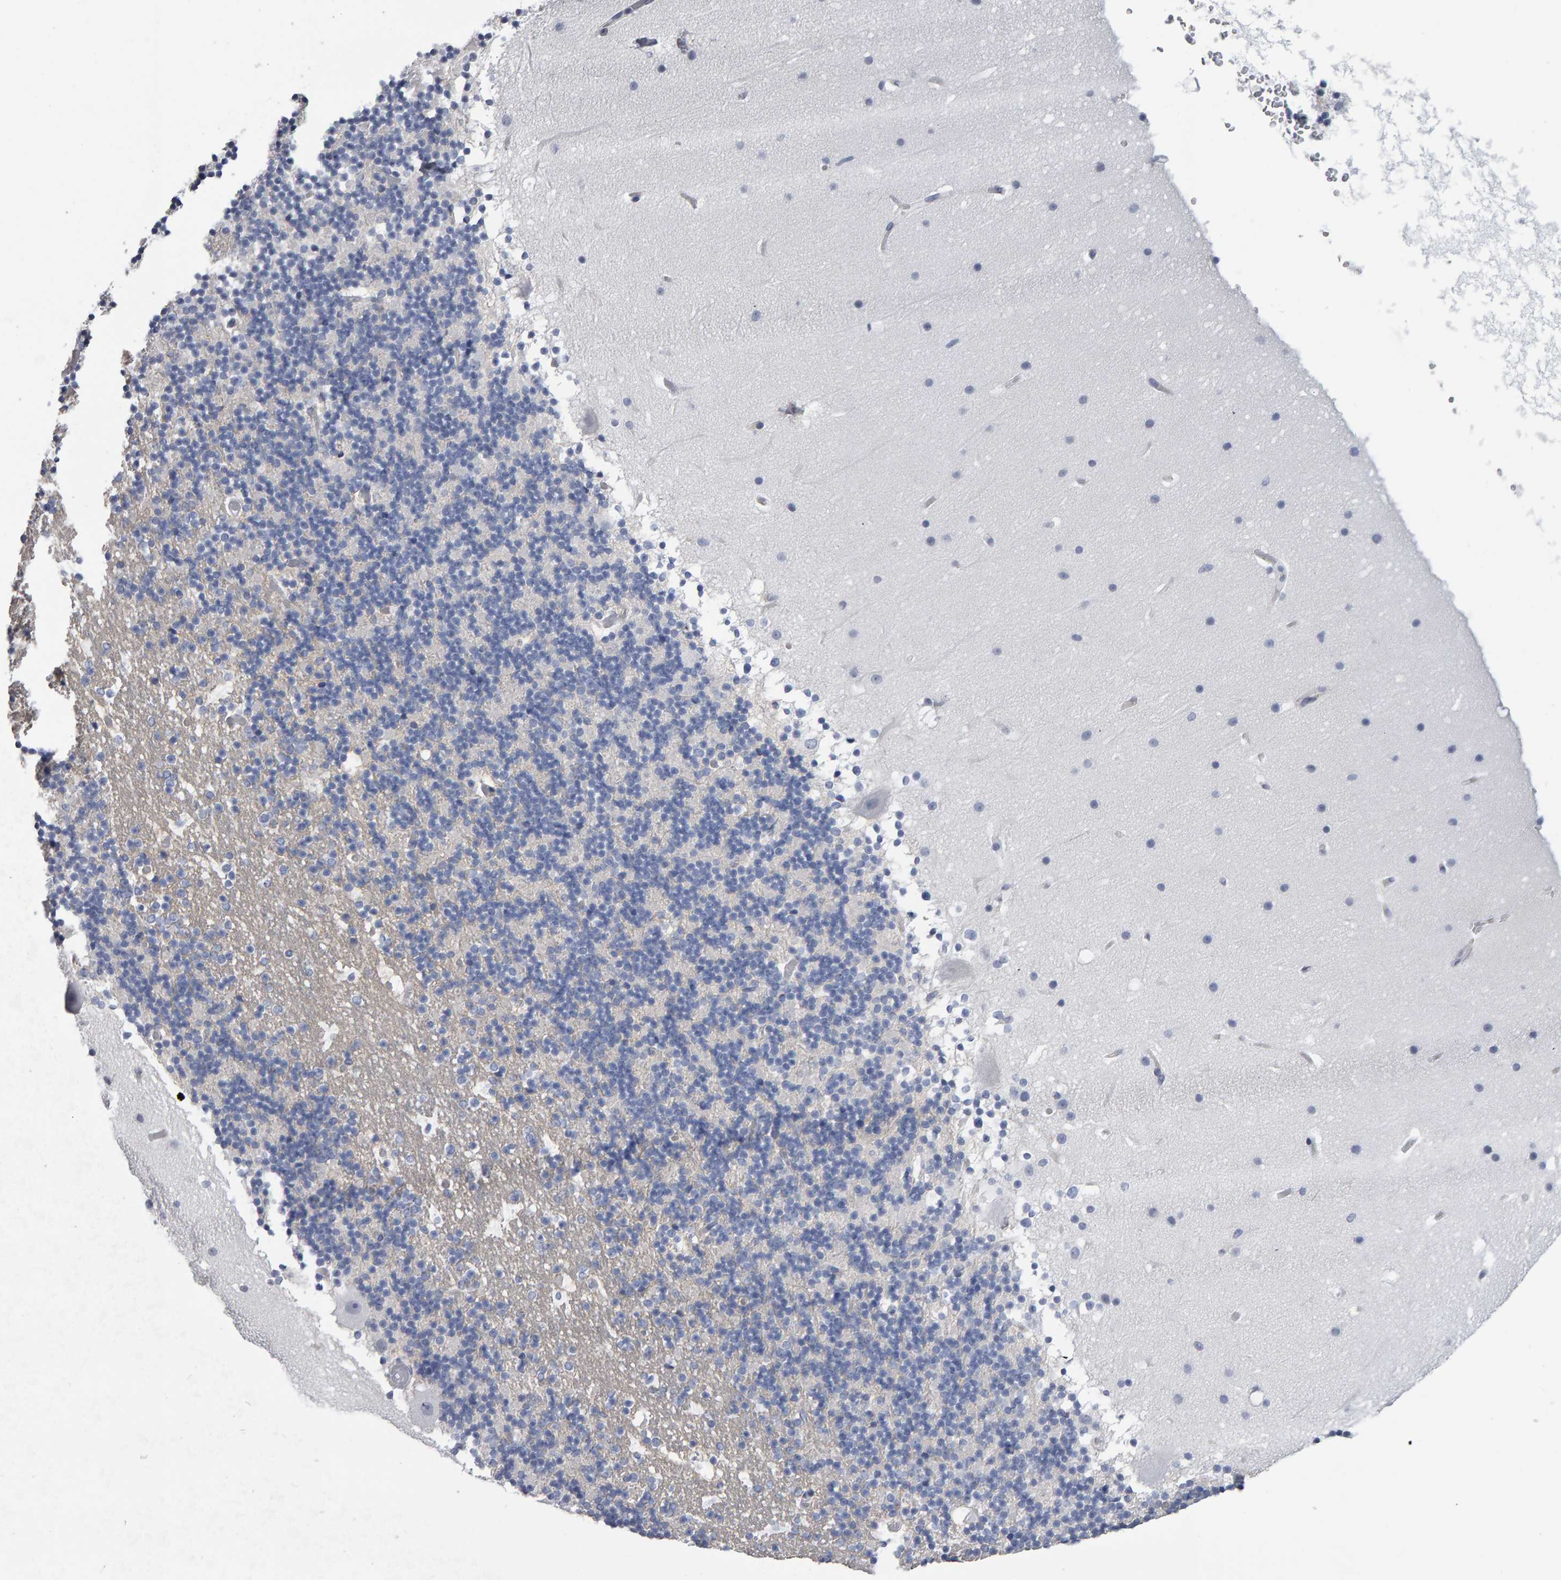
{"staining": {"intensity": "negative", "quantity": "none", "location": "none"}, "tissue": "cerebellum", "cell_type": "Cells in granular layer", "image_type": "normal", "snomed": [{"axis": "morphology", "description": "Normal tissue, NOS"}, {"axis": "topography", "description": "Cerebellum"}], "caption": "This is an IHC photomicrograph of benign human cerebellum. There is no staining in cells in granular layer.", "gene": "CD38", "patient": {"sex": "male", "age": 57}}